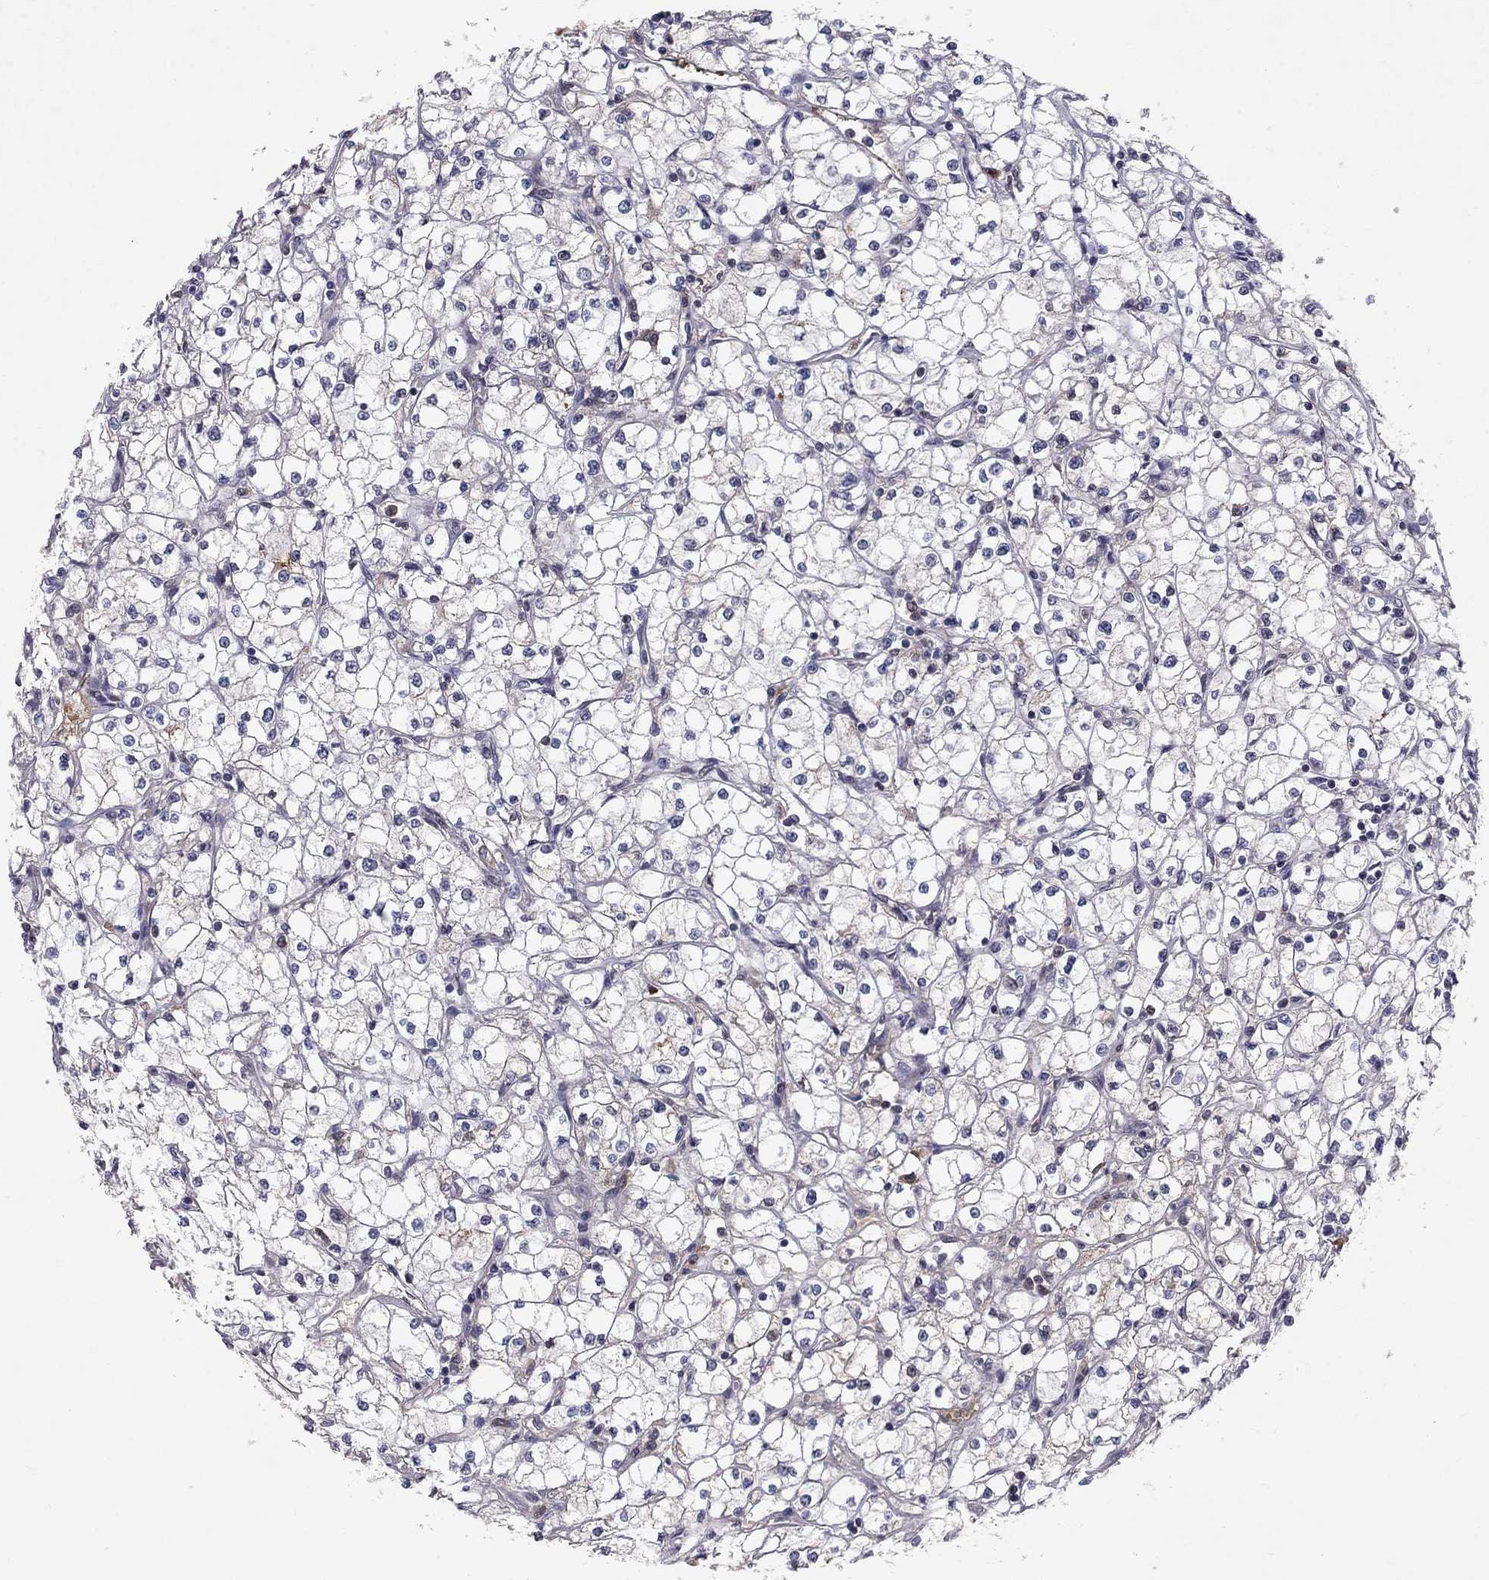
{"staining": {"intensity": "negative", "quantity": "none", "location": "none"}, "tissue": "renal cancer", "cell_type": "Tumor cells", "image_type": "cancer", "snomed": [{"axis": "morphology", "description": "Adenocarcinoma, NOS"}, {"axis": "topography", "description": "Kidney"}], "caption": "Adenocarcinoma (renal) was stained to show a protein in brown. There is no significant positivity in tumor cells.", "gene": "CRTC1", "patient": {"sex": "male", "age": 67}}